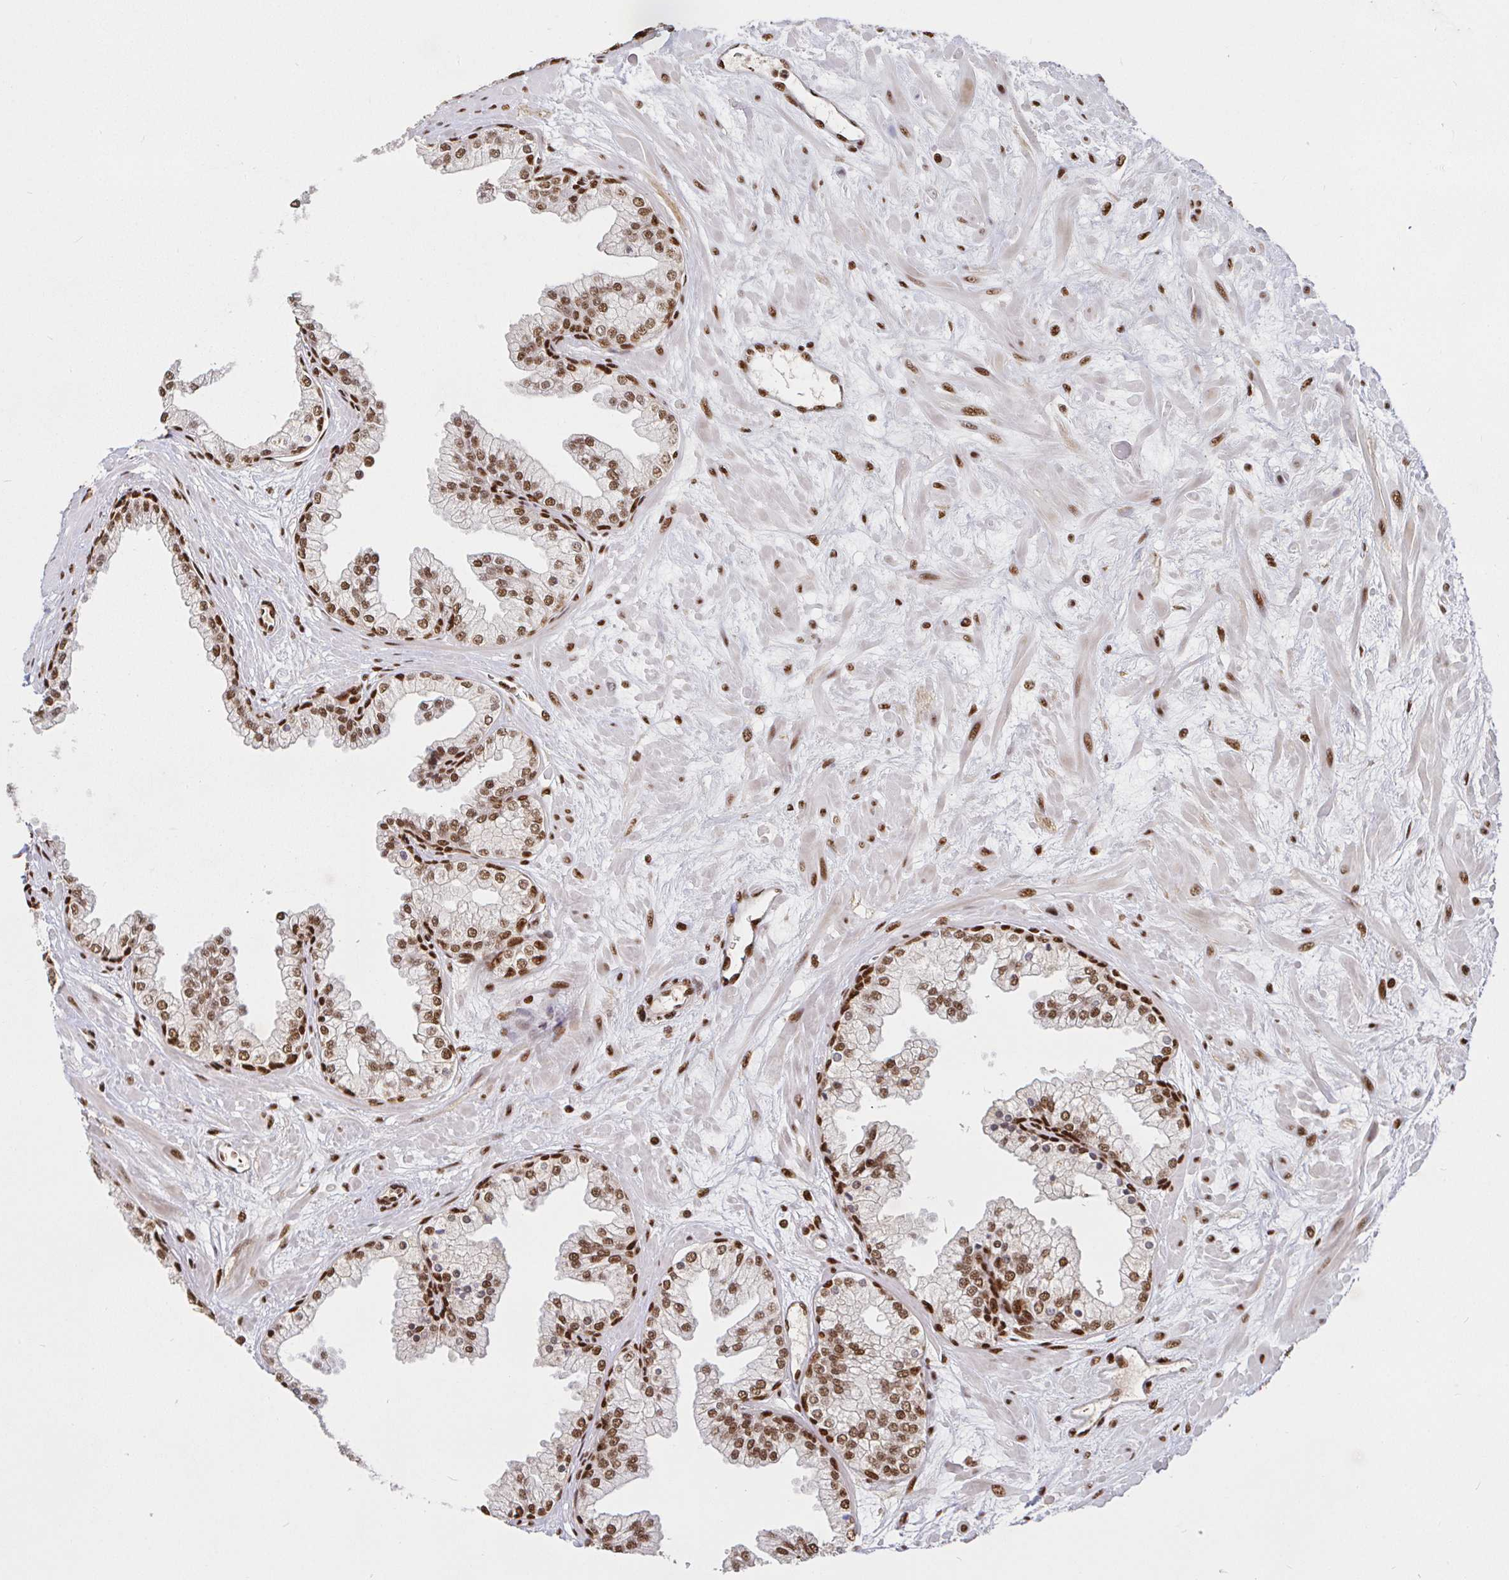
{"staining": {"intensity": "strong", "quantity": ">75%", "location": "nuclear"}, "tissue": "prostate", "cell_type": "Glandular cells", "image_type": "normal", "snomed": [{"axis": "morphology", "description": "Normal tissue, NOS"}, {"axis": "topography", "description": "Prostate"}, {"axis": "topography", "description": "Peripheral nerve tissue"}], "caption": "Prostate stained with IHC shows strong nuclear expression in about >75% of glandular cells.", "gene": "SP3", "patient": {"sex": "male", "age": 61}}